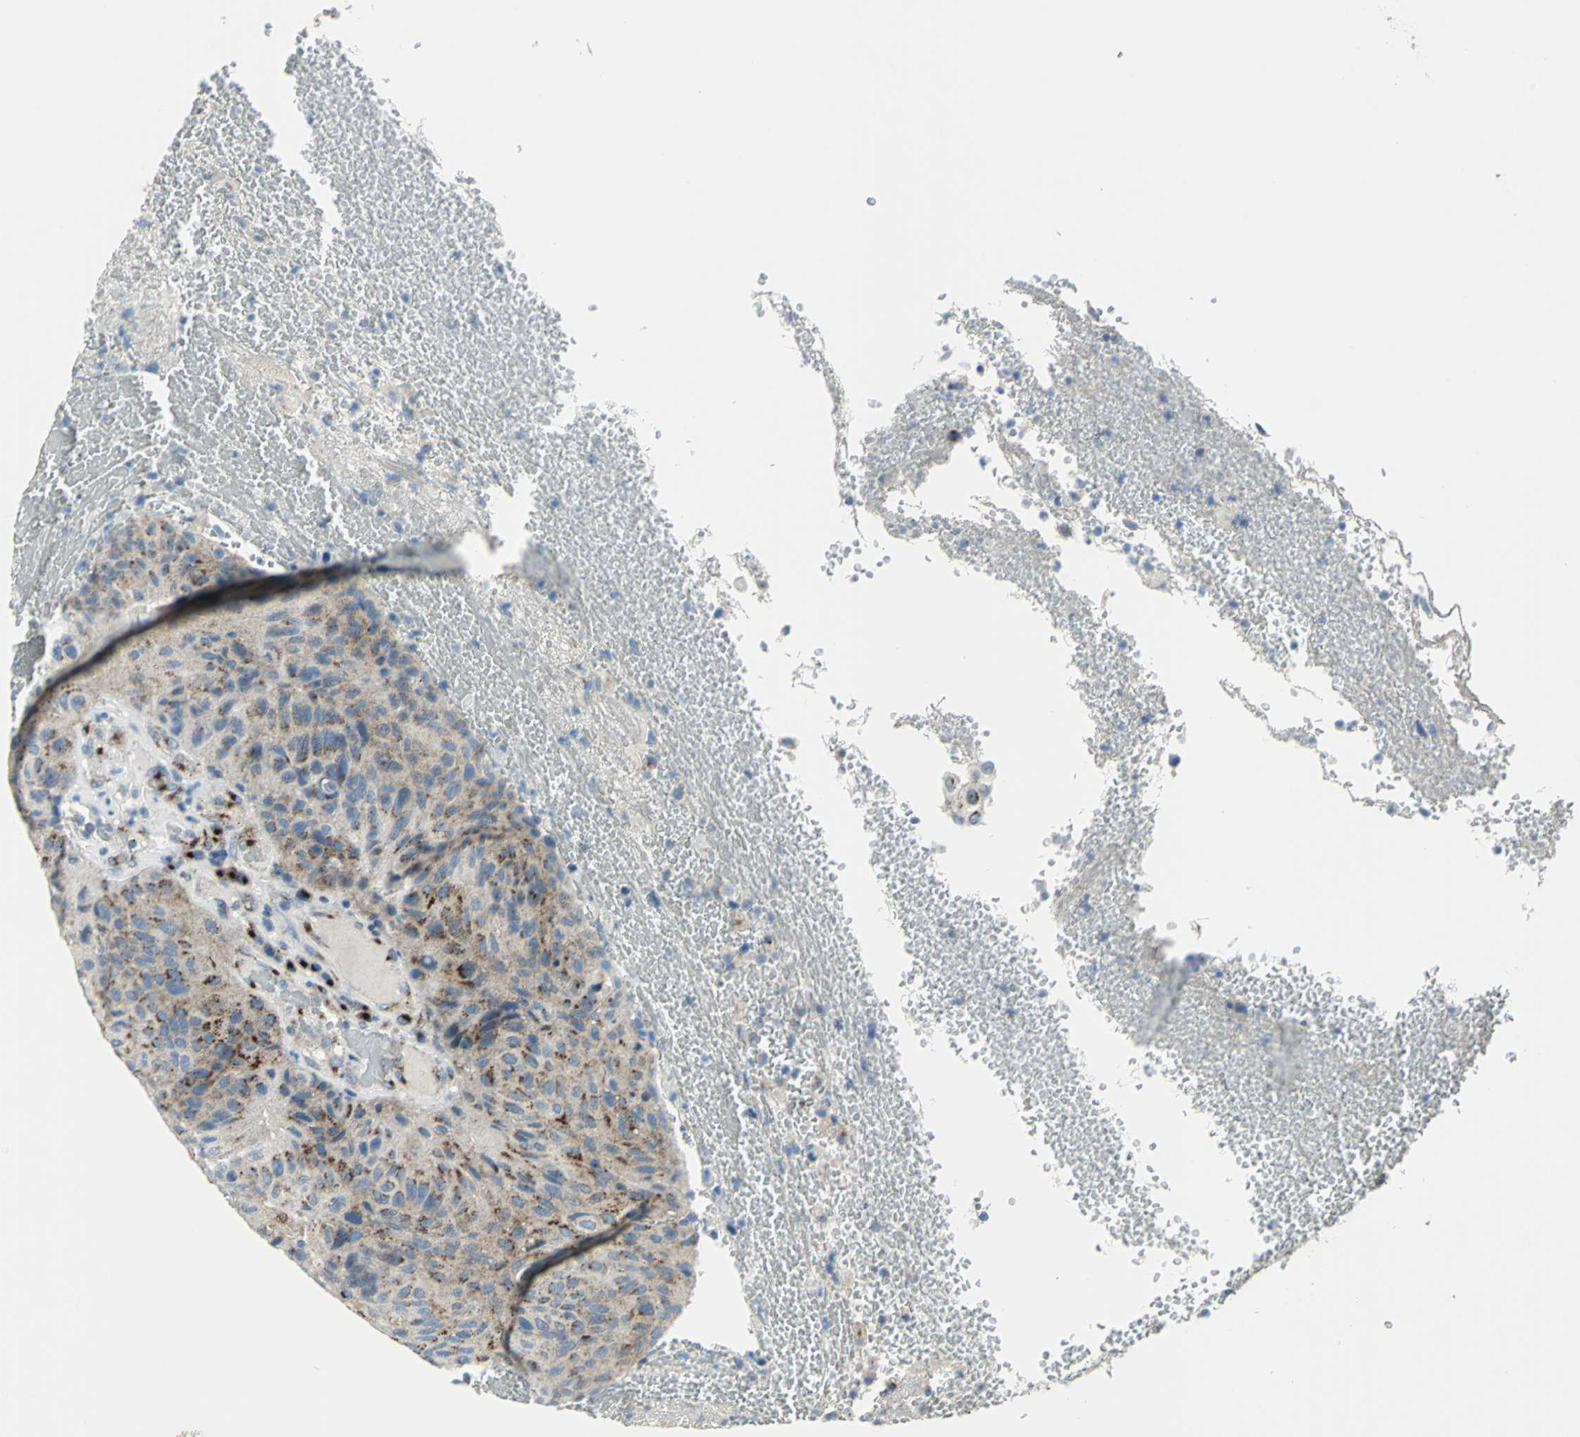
{"staining": {"intensity": "strong", "quantity": "25%-75%", "location": "cytoplasmic/membranous"}, "tissue": "urothelial cancer", "cell_type": "Tumor cells", "image_type": "cancer", "snomed": [{"axis": "morphology", "description": "Urothelial carcinoma, High grade"}, {"axis": "topography", "description": "Urinary bladder"}], "caption": "This is an image of immunohistochemistry (IHC) staining of urothelial carcinoma (high-grade), which shows strong staining in the cytoplasmic/membranous of tumor cells.", "gene": "GPR3", "patient": {"sex": "male", "age": 66}}